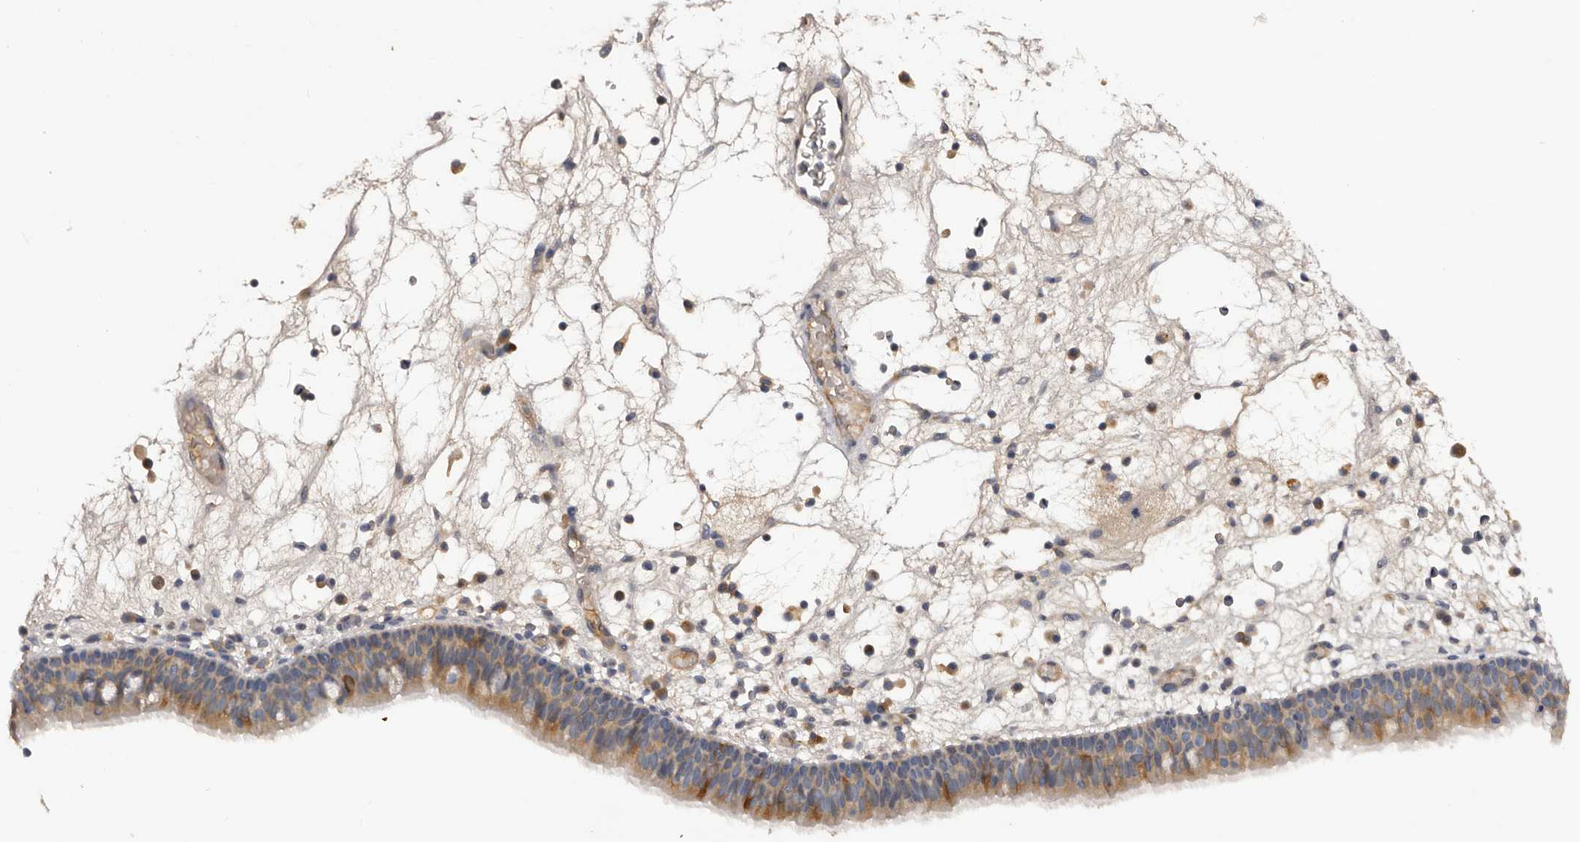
{"staining": {"intensity": "moderate", "quantity": ">75%", "location": "cytoplasmic/membranous"}, "tissue": "nasopharynx", "cell_type": "Respiratory epithelial cells", "image_type": "normal", "snomed": [{"axis": "morphology", "description": "Normal tissue, NOS"}, {"axis": "morphology", "description": "Inflammation, NOS"}, {"axis": "morphology", "description": "Malignant melanoma, Metastatic site"}, {"axis": "topography", "description": "Nasopharynx"}], "caption": "Nasopharynx was stained to show a protein in brown. There is medium levels of moderate cytoplasmic/membranous staining in approximately >75% of respiratory epithelial cells. (DAB IHC with brightfield microscopy, high magnification).", "gene": "LTV1", "patient": {"sex": "male", "age": 70}}